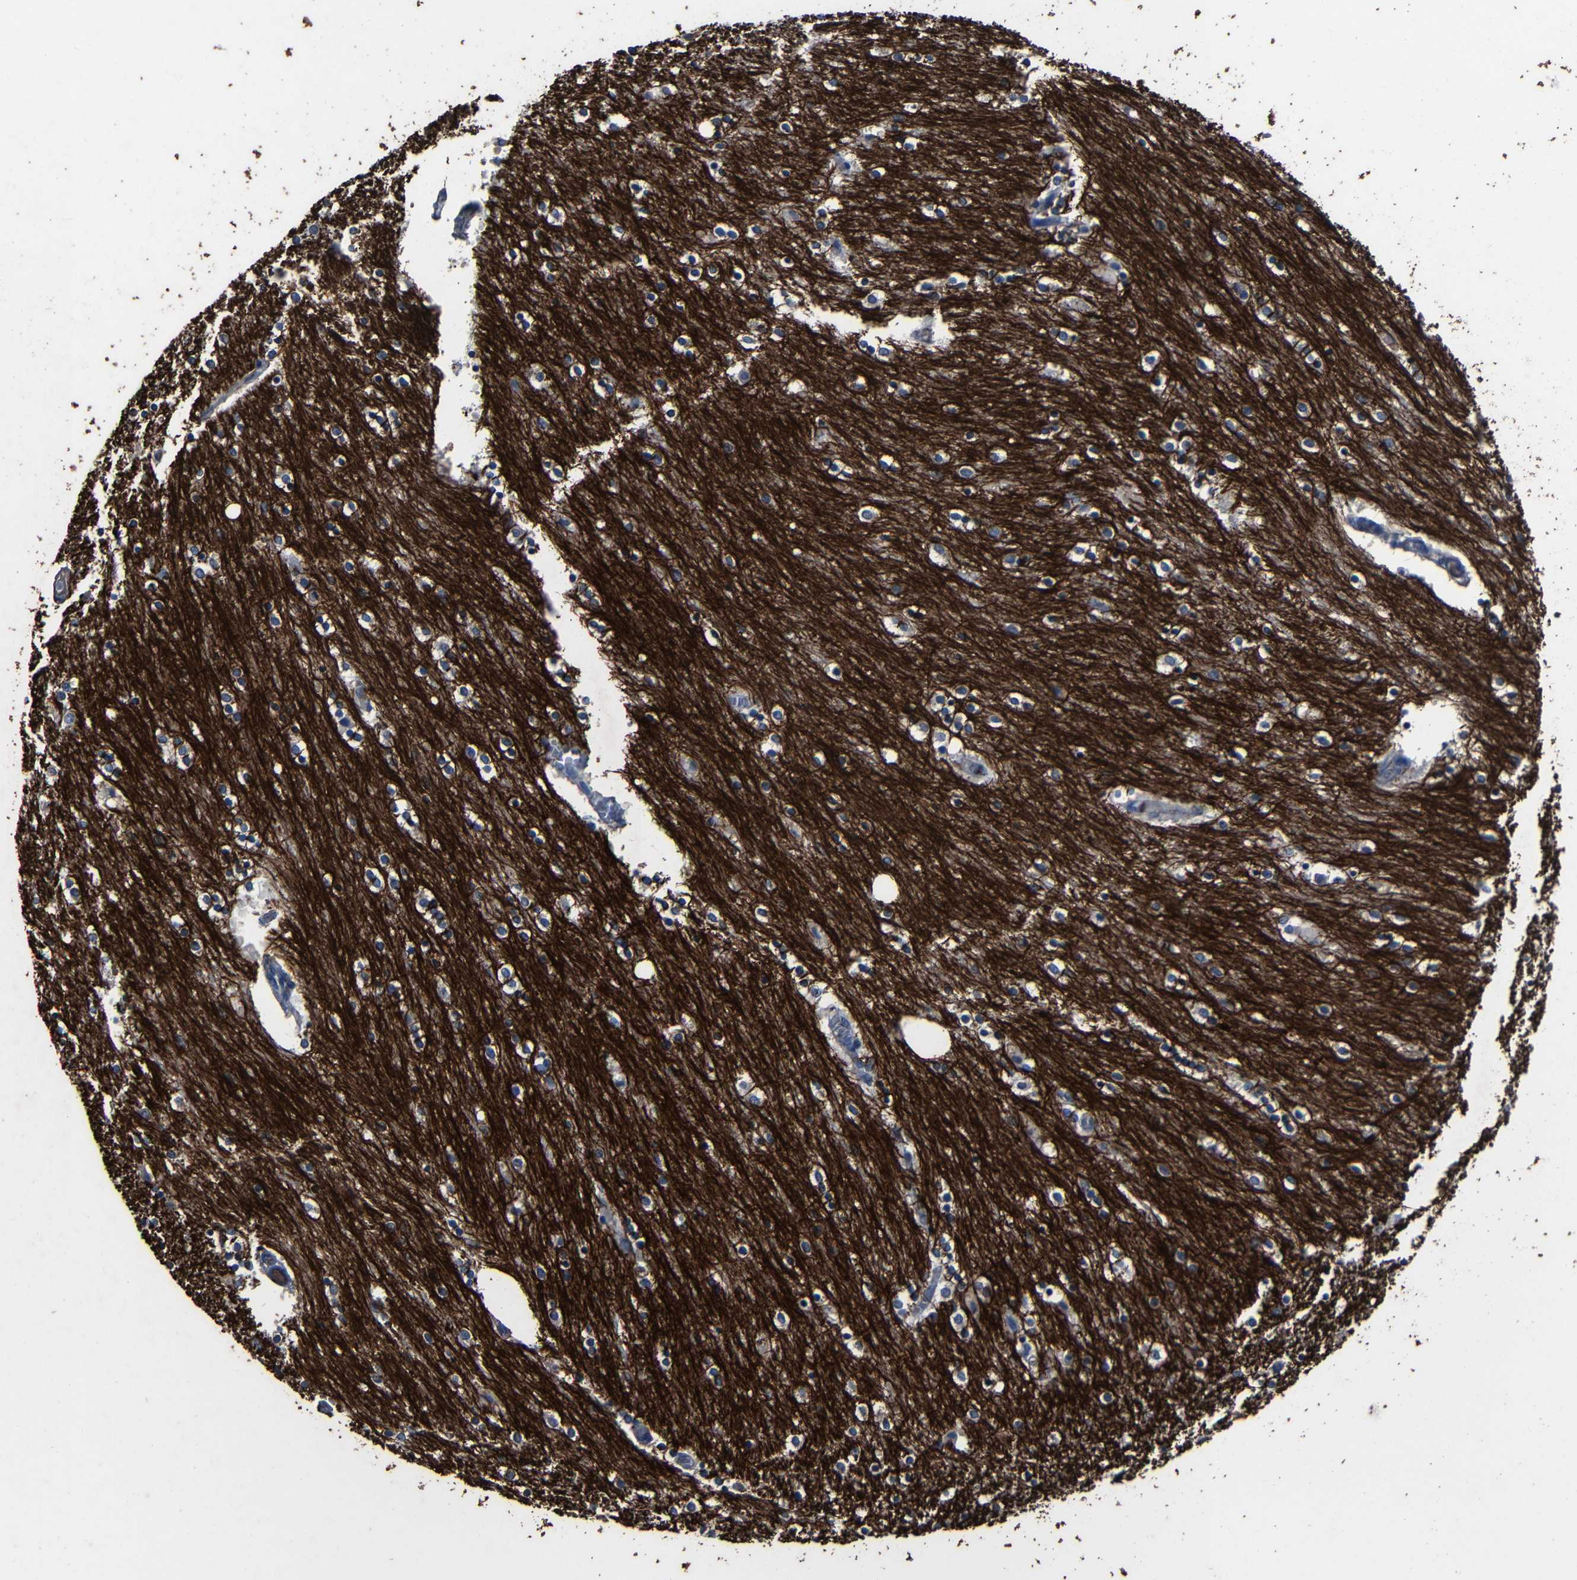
{"staining": {"intensity": "negative", "quantity": "none", "location": "none"}, "tissue": "caudate", "cell_type": "Glial cells", "image_type": "normal", "snomed": [{"axis": "morphology", "description": "Normal tissue, NOS"}, {"axis": "topography", "description": "Lateral ventricle wall"}], "caption": "Histopathology image shows no protein expression in glial cells of unremarkable caudate.", "gene": "CLDN11", "patient": {"sex": "female", "age": 54}}